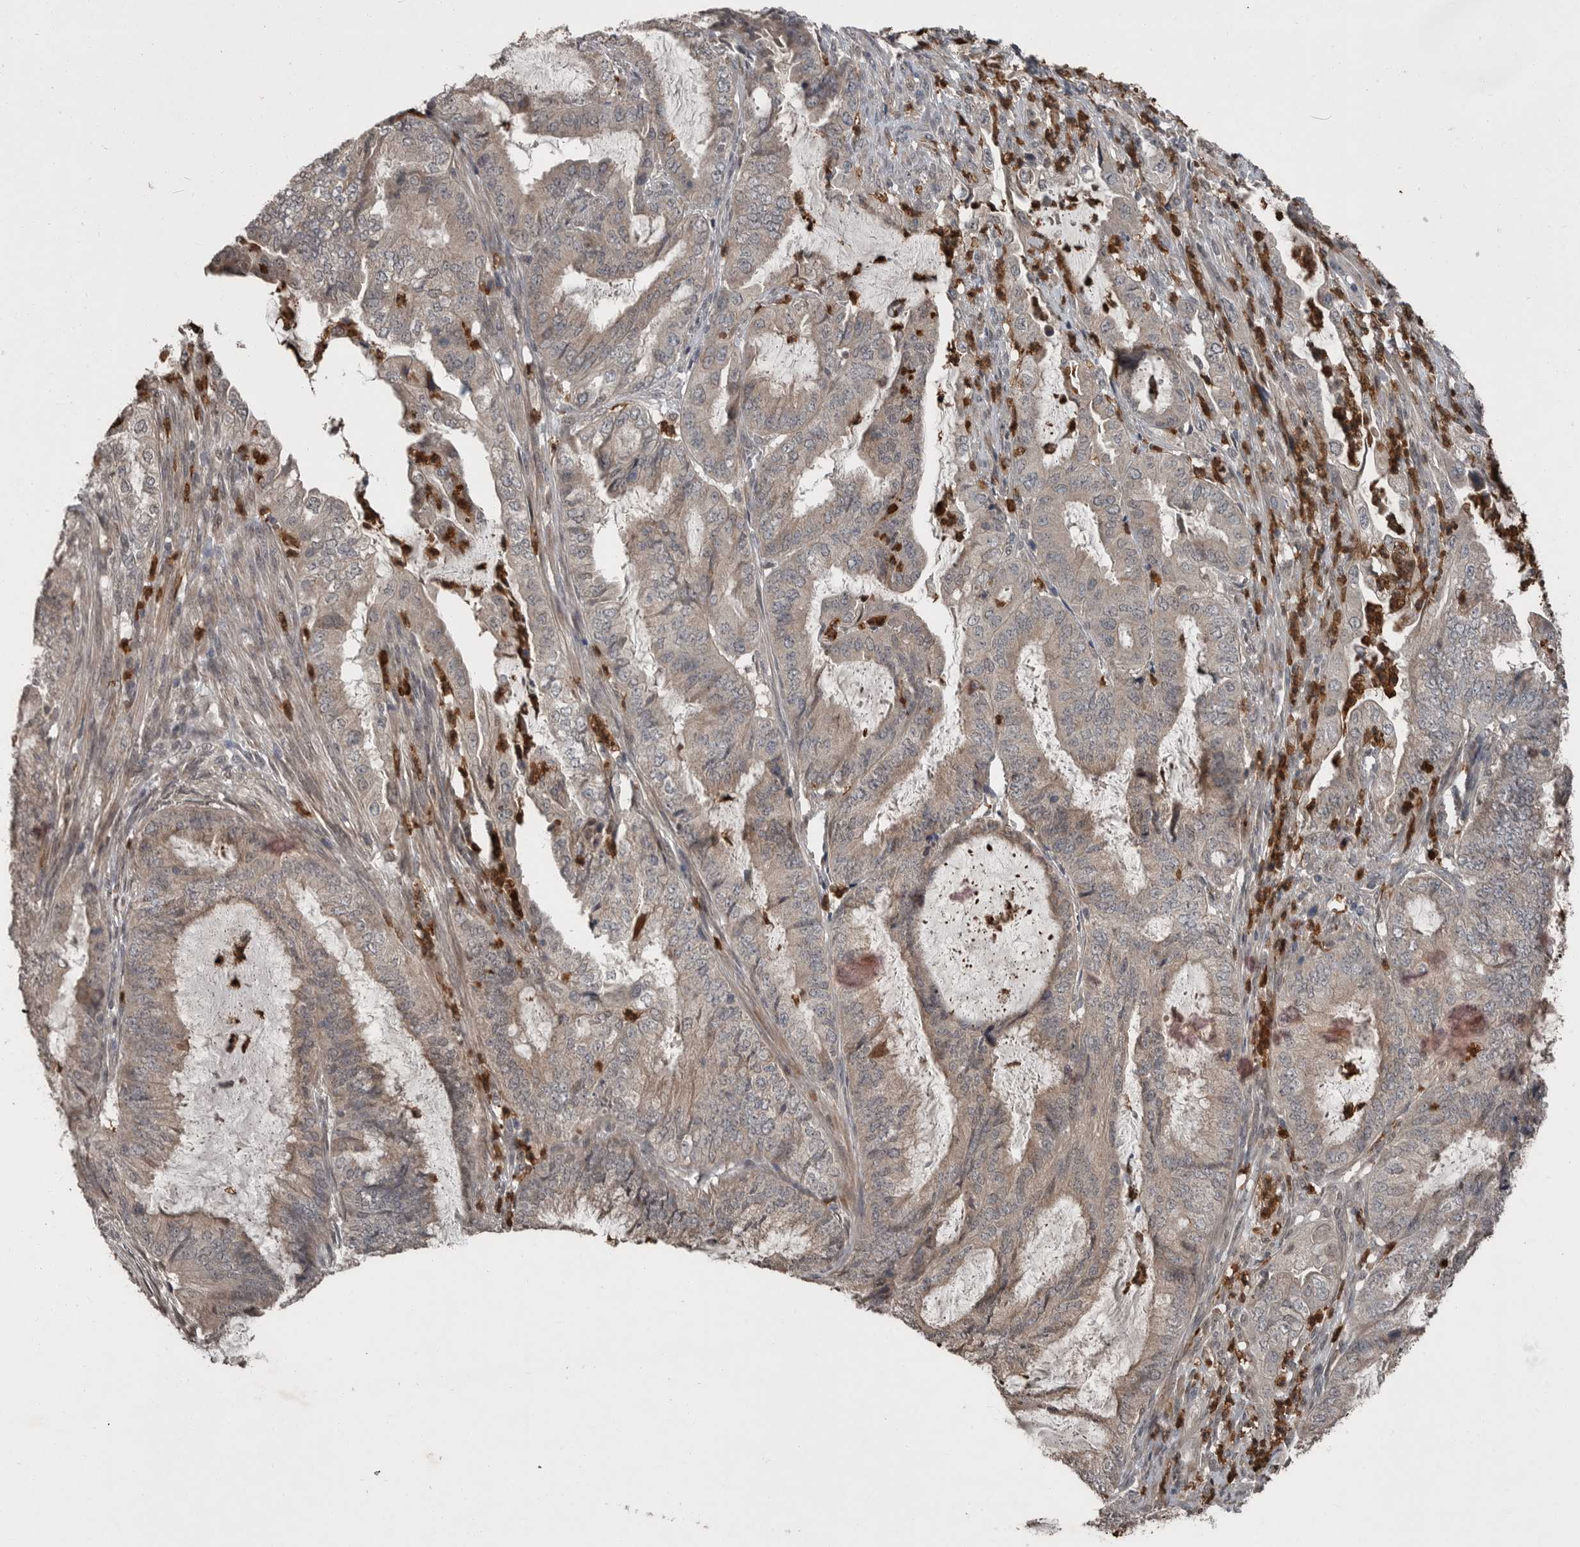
{"staining": {"intensity": "weak", "quantity": ">75%", "location": "cytoplasmic/membranous"}, "tissue": "endometrial cancer", "cell_type": "Tumor cells", "image_type": "cancer", "snomed": [{"axis": "morphology", "description": "Adenocarcinoma, NOS"}, {"axis": "topography", "description": "Endometrium"}], "caption": "This micrograph reveals immunohistochemistry (IHC) staining of endometrial cancer, with low weak cytoplasmic/membranous positivity in approximately >75% of tumor cells.", "gene": "SCP2", "patient": {"sex": "female", "age": 49}}